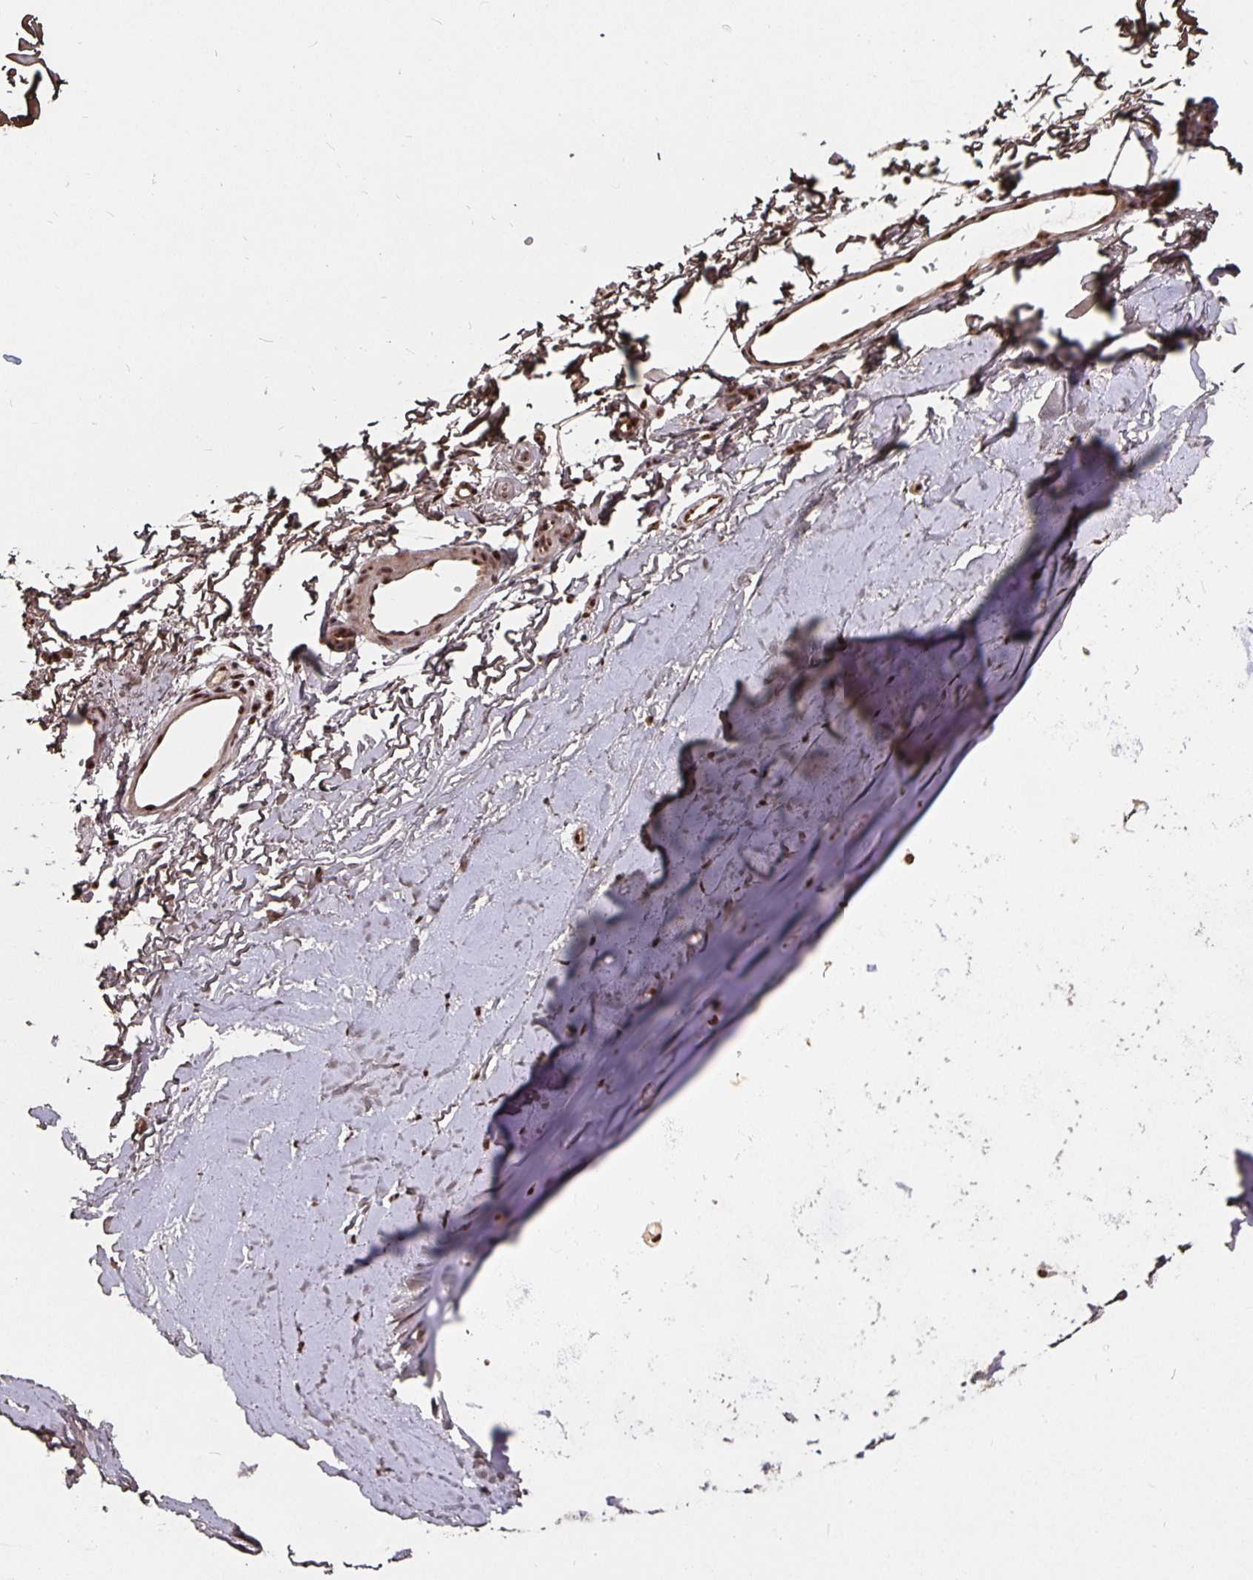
{"staining": {"intensity": "moderate", "quantity": ">75%", "location": "nuclear"}, "tissue": "soft tissue", "cell_type": "Chondrocytes", "image_type": "normal", "snomed": [{"axis": "morphology", "description": "Normal tissue, NOS"}, {"axis": "topography", "description": "Cartilage tissue"}, {"axis": "topography", "description": "Bronchus"}], "caption": "IHC staining of benign soft tissue, which shows medium levels of moderate nuclear expression in about >75% of chondrocytes indicating moderate nuclear protein staining. The staining was performed using DAB (brown) for protein detection and nuclei were counterstained in hematoxylin (blue).", "gene": "LAS1L", "patient": {"sex": "female", "age": 79}}